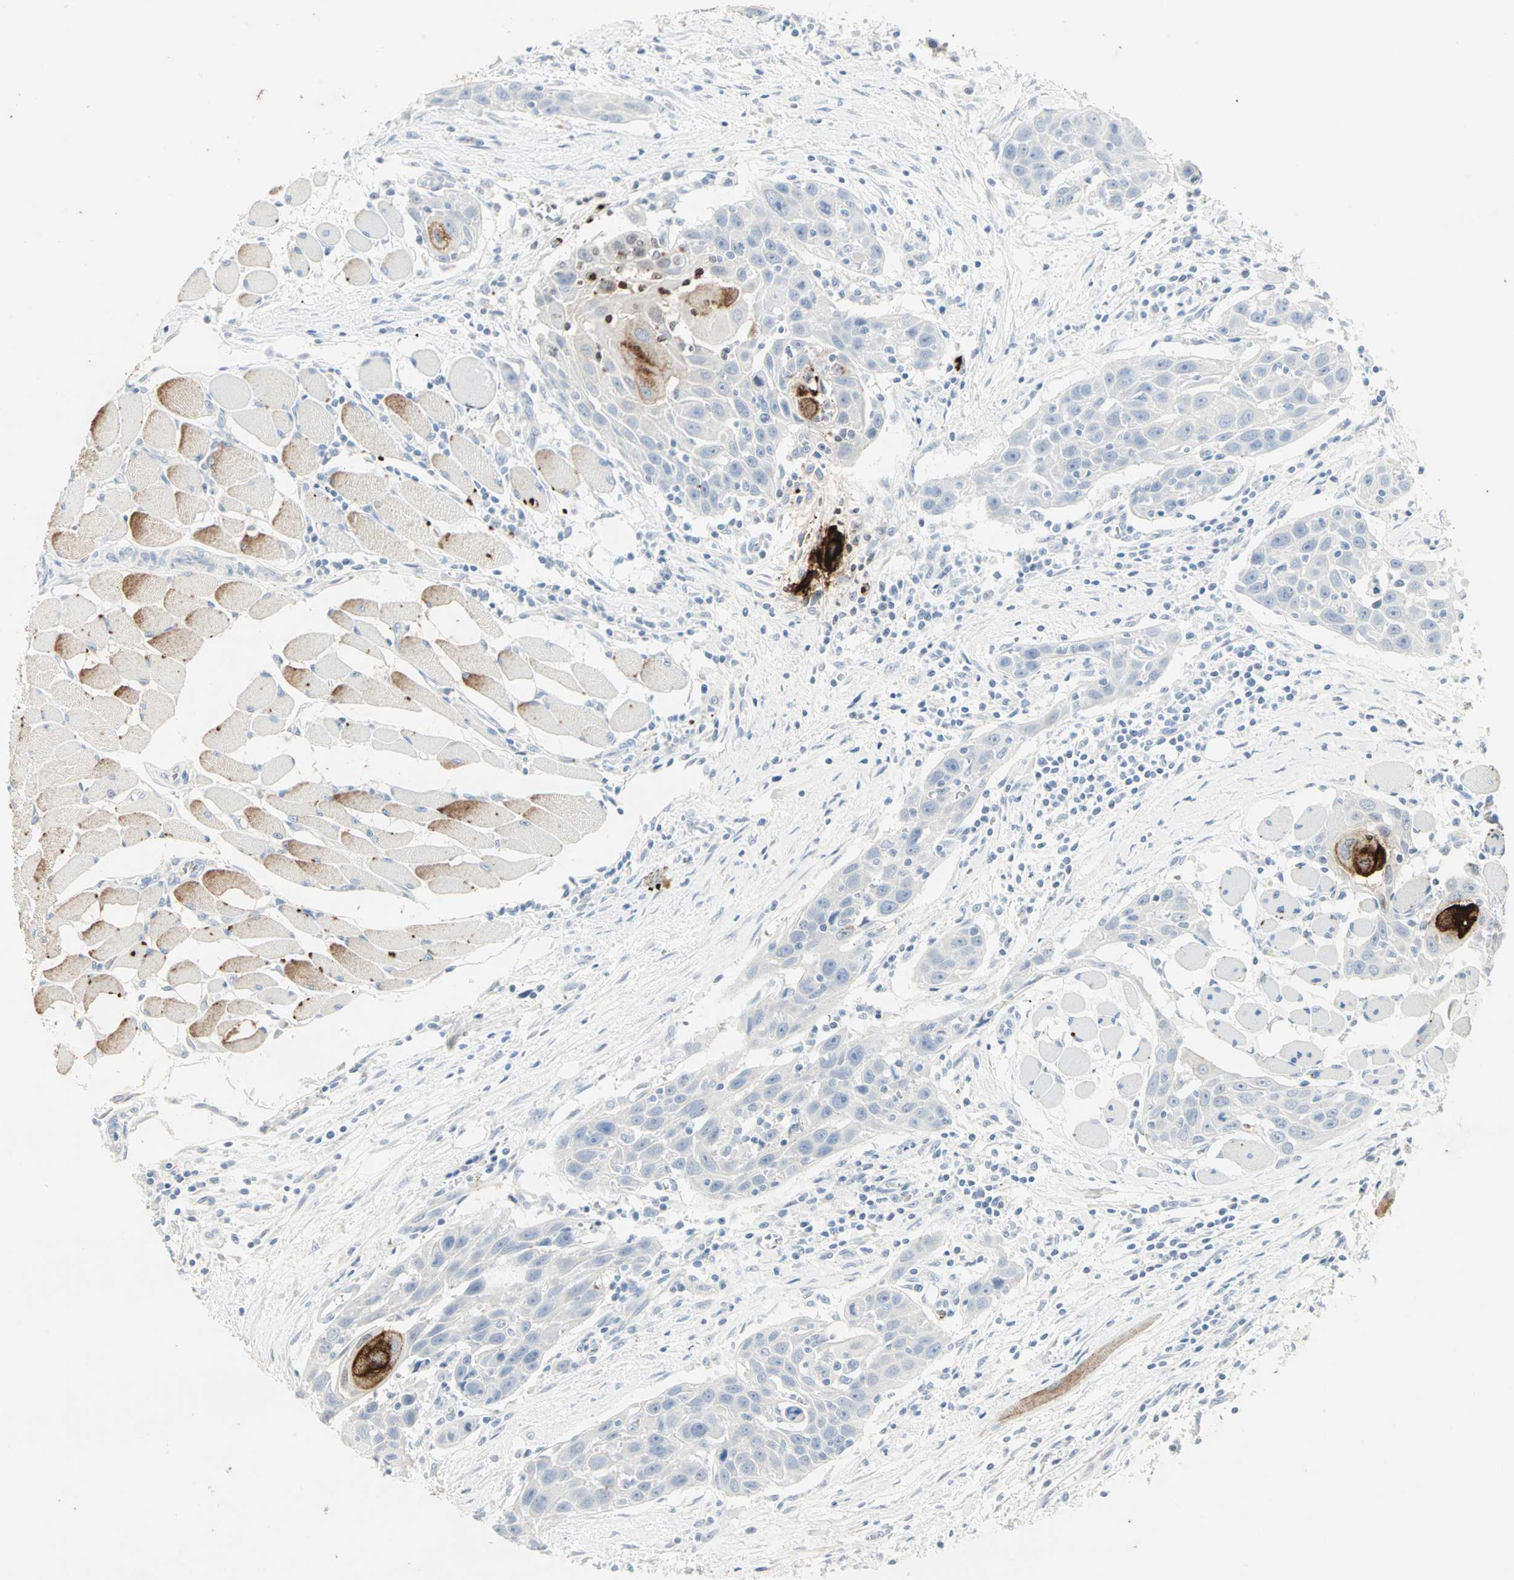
{"staining": {"intensity": "negative", "quantity": "none", "location": "none"}, "tissue": "head and neck cancer", "cell_type": "Tumor cells", "image_type": "cancer", "snomed": [{"axis": "morphology", "description": "Squamous cell carcinoma, NOS"}, {"axis": "topography", "description": "Oral tissue"}, {"axis": "topography", "description": "Head-Neck"}], "caption": "Head and neck cancer was stained to show a protein in brown. There is no significant positivity in tumor cells. The staining is performed using DAB brown chromogen with nuclei counter-stained in using hematoxylin.", "gene": "CEACAM6", "patient": {"sex": "female", "age": 50}}